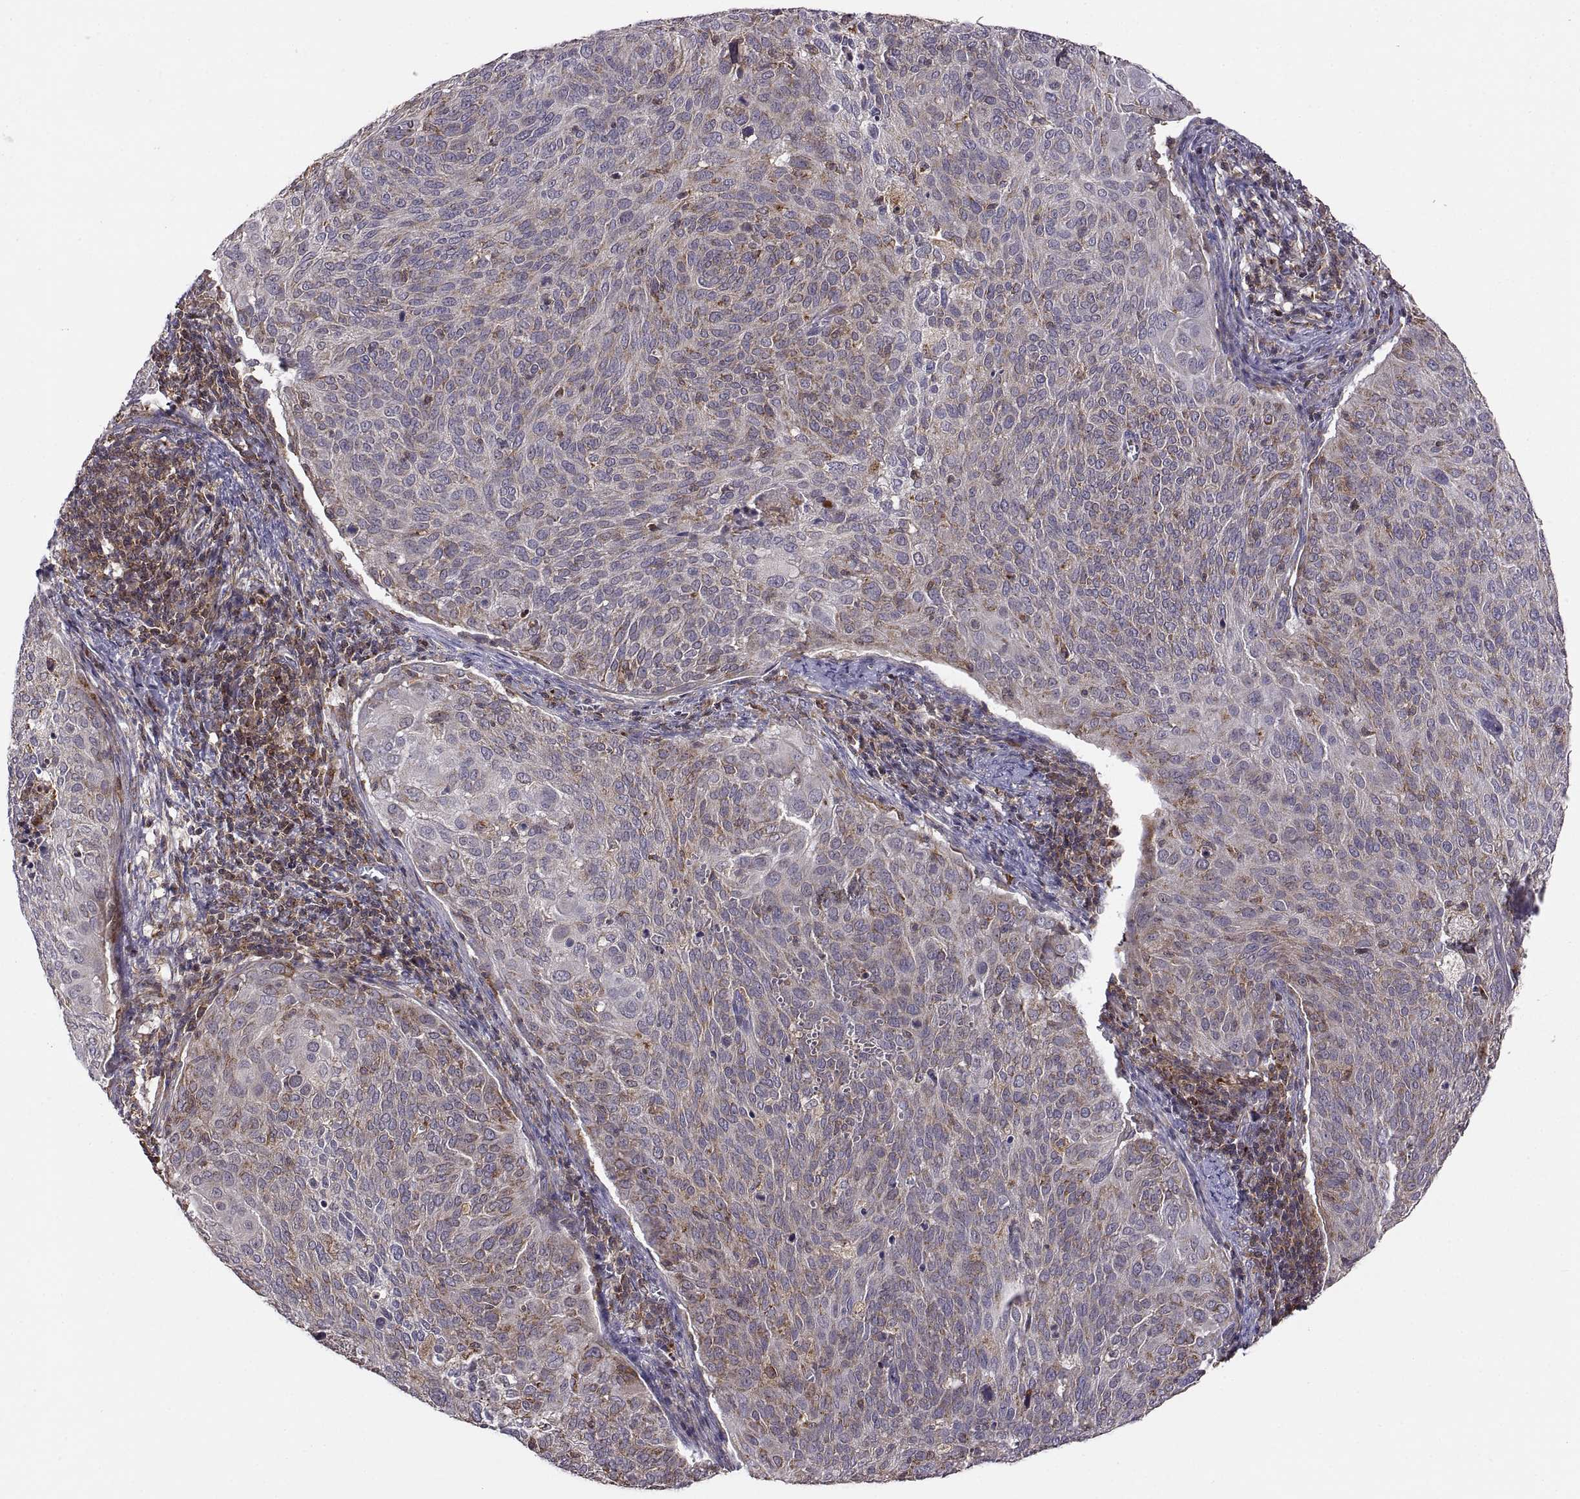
{"staining": {"intensity": "weak", "quantity": "25%-75%", "location": "cytoplasmic/membranous"}, "tissue": "cervical cancer", "cell_type": "Tumor cells", "image_type": "cancer", "snomed": [{"axis": "morphology", "description": "Squamous cell carcinoma, NOS"}, {"axis": "topography", "description": "Cervix"}], "caption": "Squamous cell carcinoma (cervical) stained for a protein (brown) reveals weak cytoplasmic/membranous positive expression in about 25%-75% of tumor cells.", "gene": "ACAP1", "patient": {"sex": "female", "age": 39}}